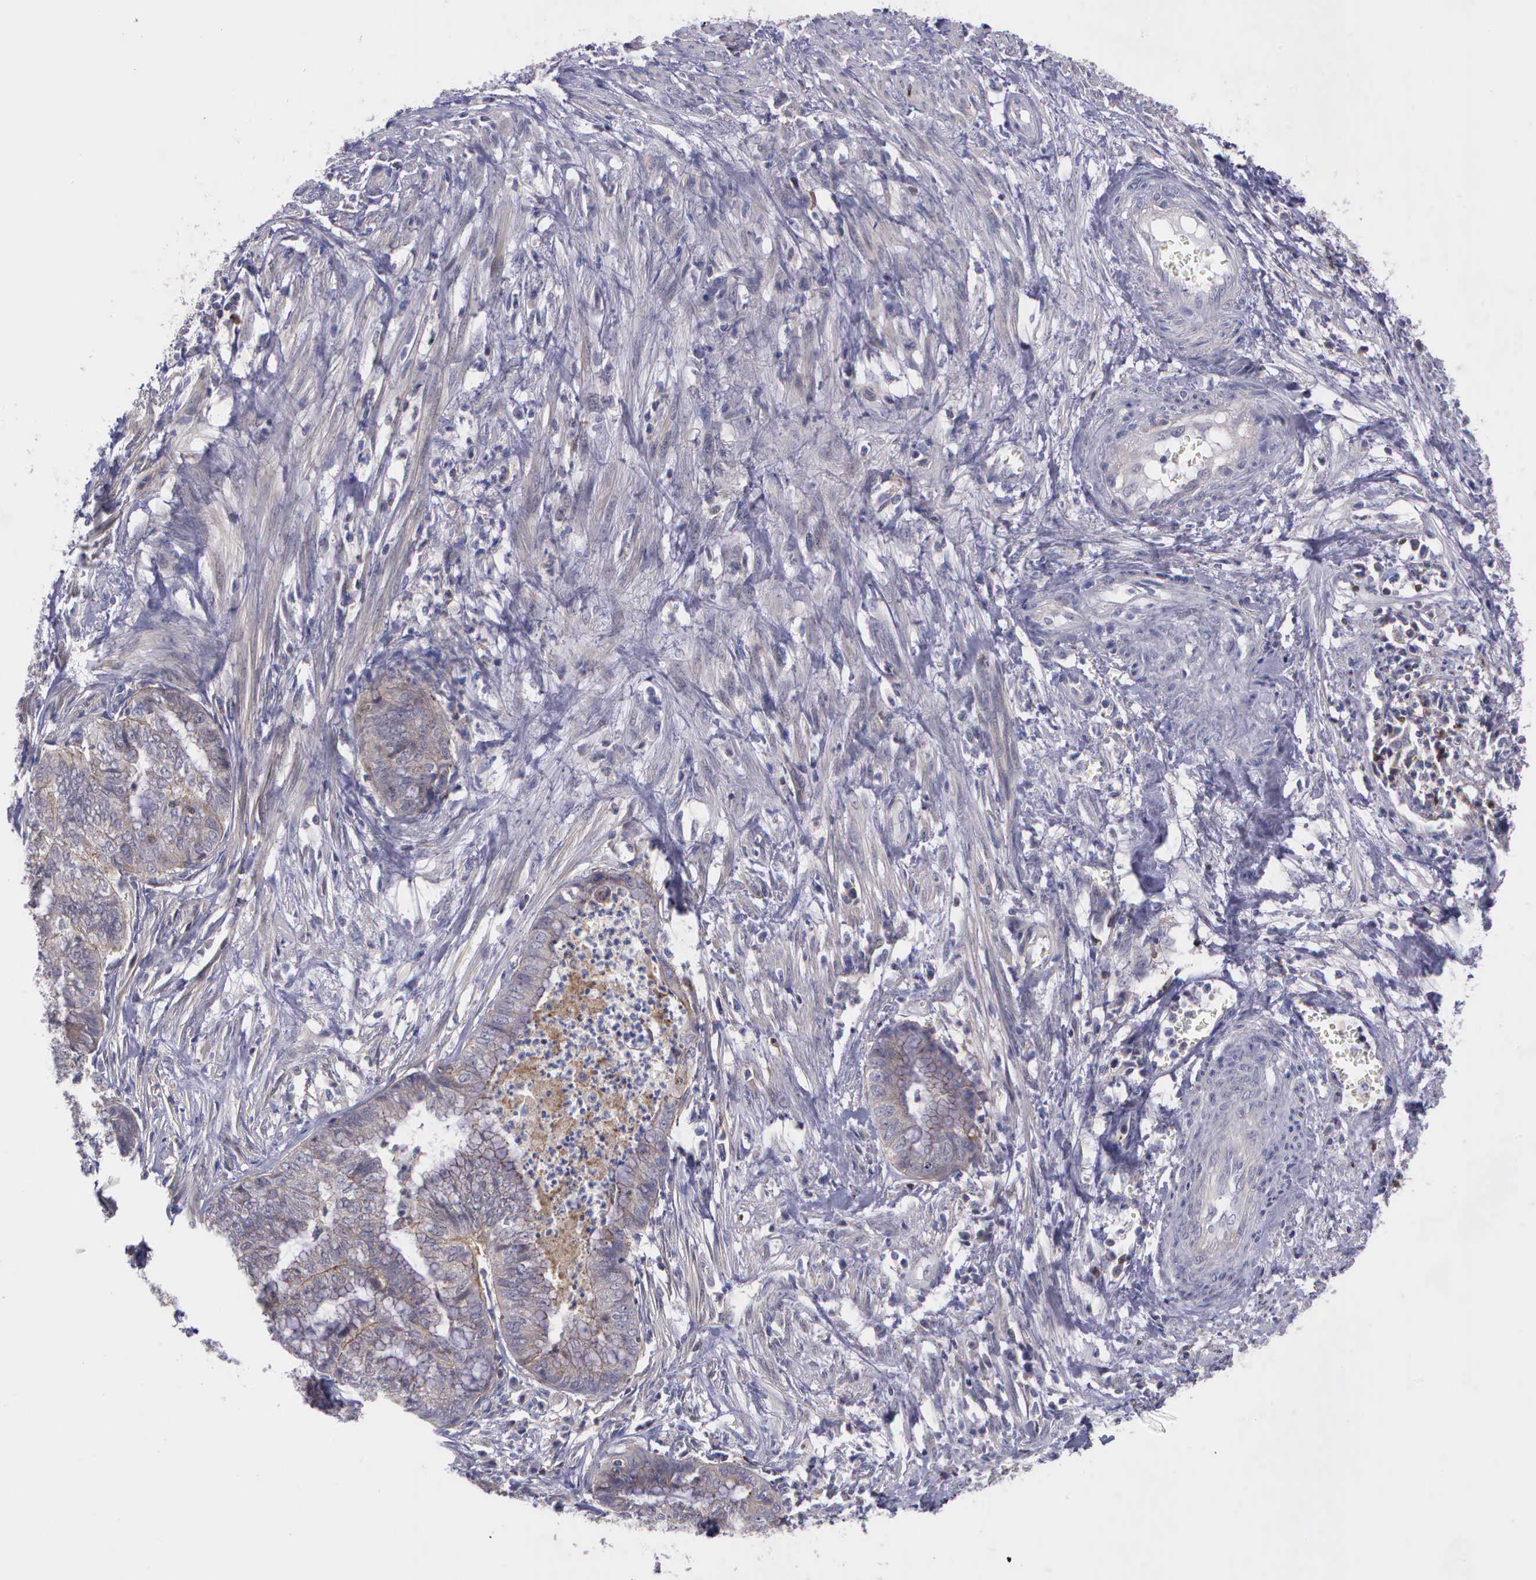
{"staining": {"intensity": "moderate", "quantity": "<25%", "location": "cytoplasmic/membranous,nuclear"}, "tissue": "endometrial cancer", "cell_type": "Tumor cells", "image_type": "cancer", "snomed": [{"axis": "morphology", "description": "Necrosis, NOS"}, {"axis": "morphology", "description": "Adenocarcinoma, NOS"}, {"axis": "topography", "description": "Endometrium"}], "caption": "Immunohistochemical staining of human adenocarcinoma (endometrial) demonstrates moderate cytoplasmic/membranous and nuclear protein staining in about <25% of tumor cells.", "gene": "MICAL3", "patient": {"sex": "female", "age": 79}}